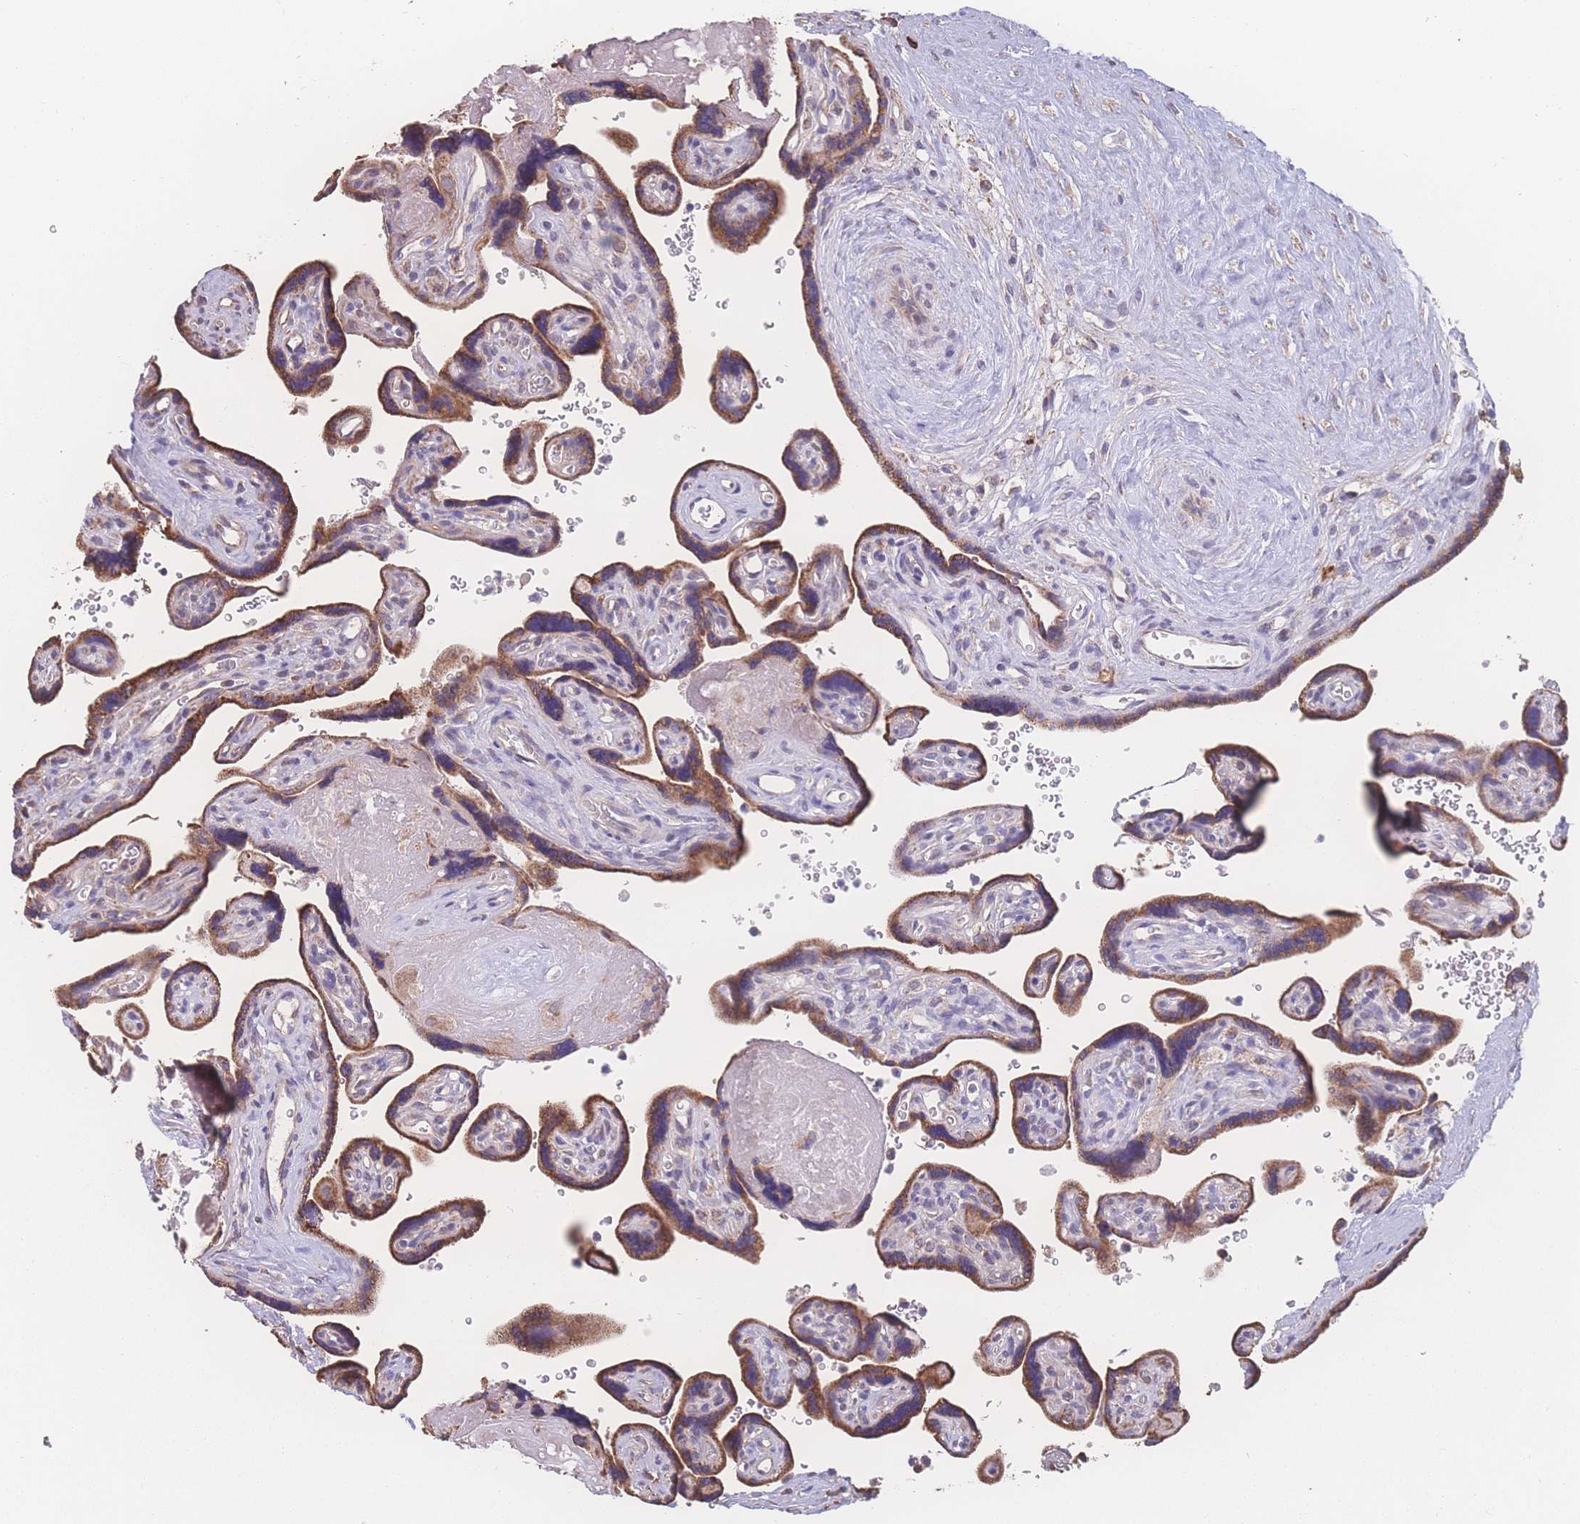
{"staining": {"intensity": "moderate", "quantity": ">75%", "location": "cytoplasmic/membranous"}, "tissue": "placenta", "cell_type": "Trophoblastic cells", "image_type": "normal", "snomed": [{"axis": "morphology", "description": "Normal tissue, NOS"}, {"axis": "topography", "description": "Placenta"}], "caption": "Immunohistochemistry (DAB (3,3'-diaminobenzidine)) staining of benign human placenta displays moderate cytoplasmic/membranous protein positivity in approximately >75% of trophoblastic cells.", "gene": "SGSM3", "patient": {"sex": "female", "age": 39}}